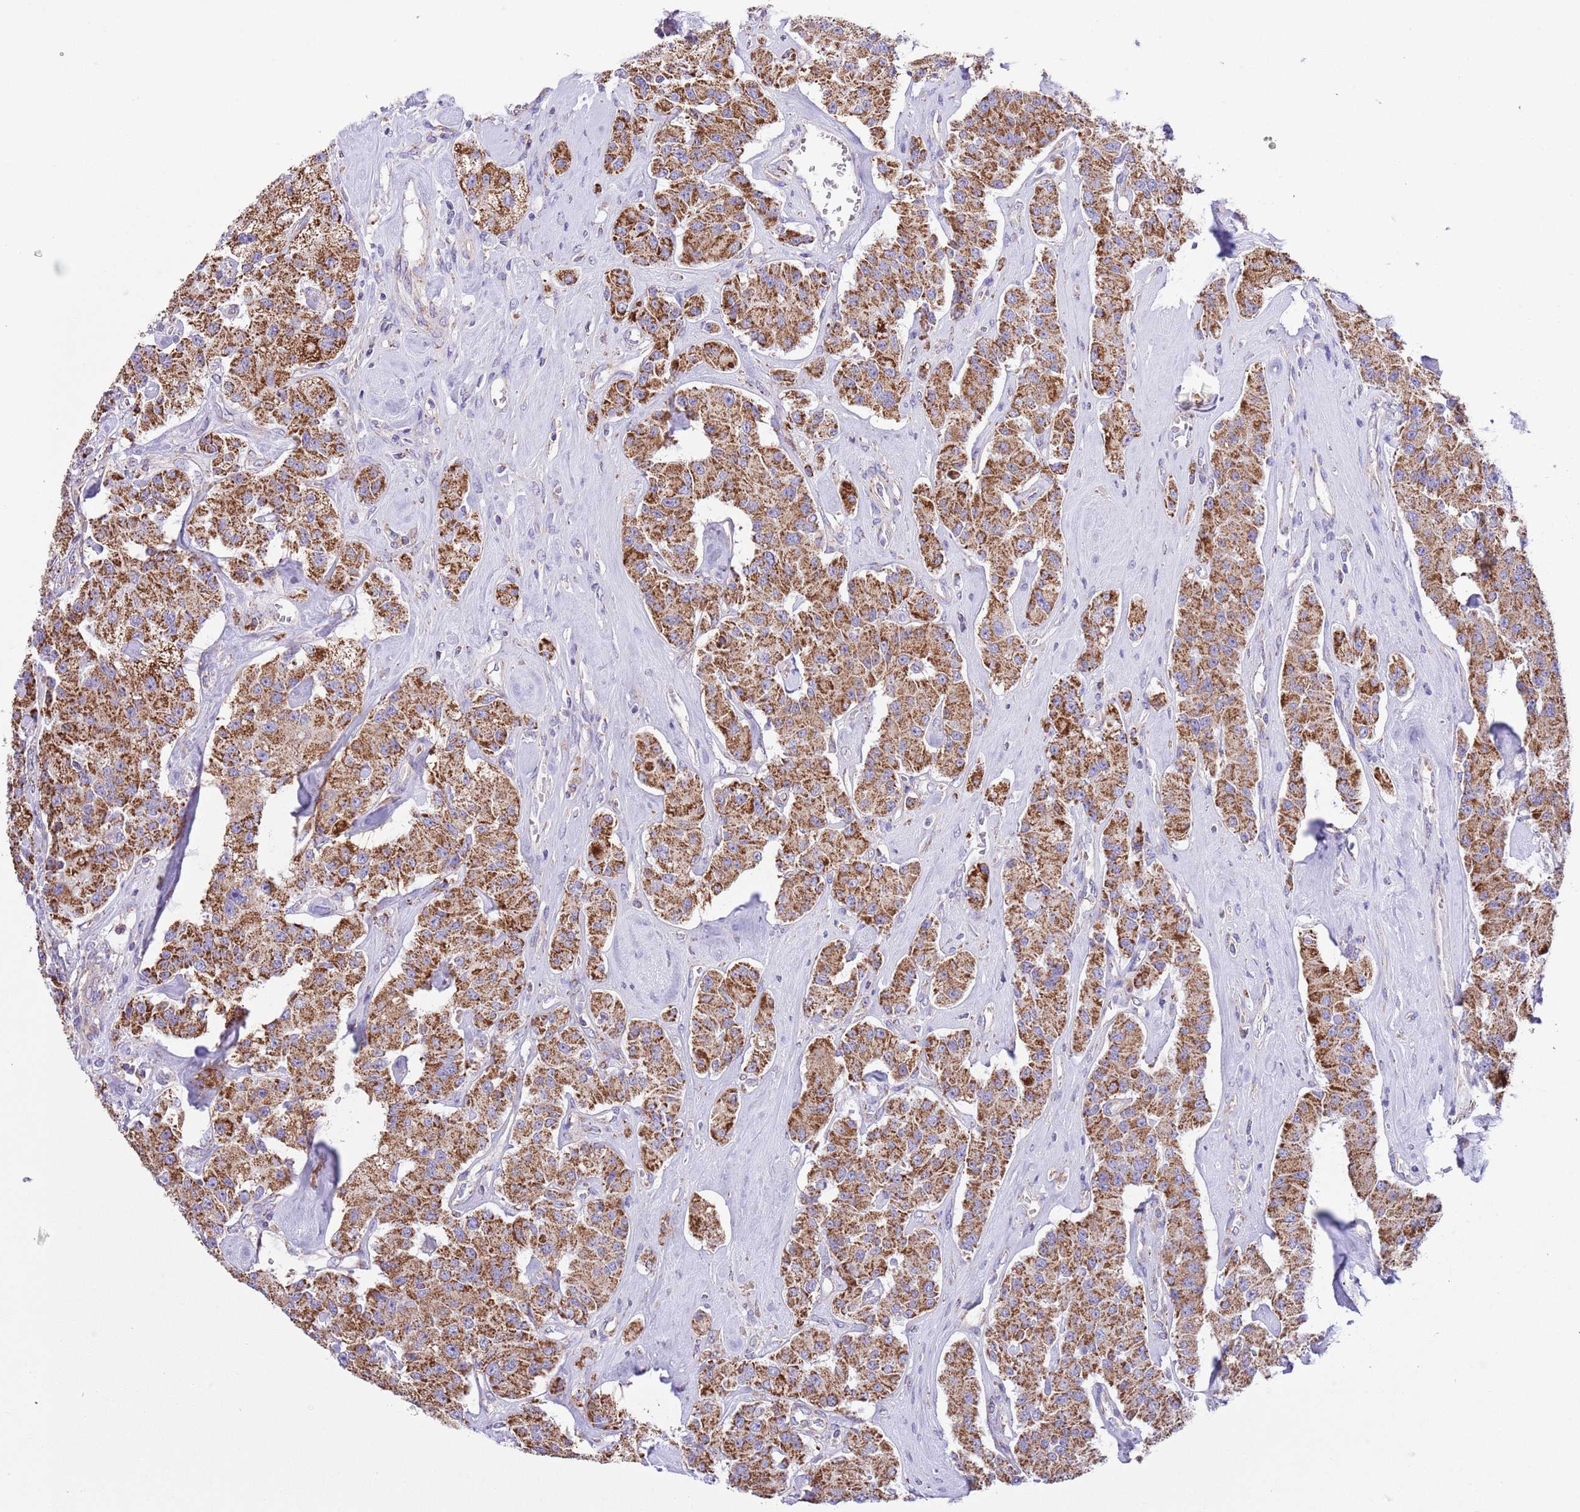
{"staining": {"intensity": "strong", "quantity": ">75%", "location": "cytoplasmic/membranous"}, "tissue": "carcinoid", "cell_type": "Tumor cells", "image_type": "cancer", "snomed": [{"axis": "morphology", "description": "Carcinoid, malignant, NOS"}, {"axis": "topography", "description": "Pancreas"}], "caption": "Human carcinoid stained with a brown dye exhibits strong cytoplasmic/membranous positive positivity in about >75% of tumor cells.", "gene": "SS18L2", "patient": {"sex": "male", "age": 41}}